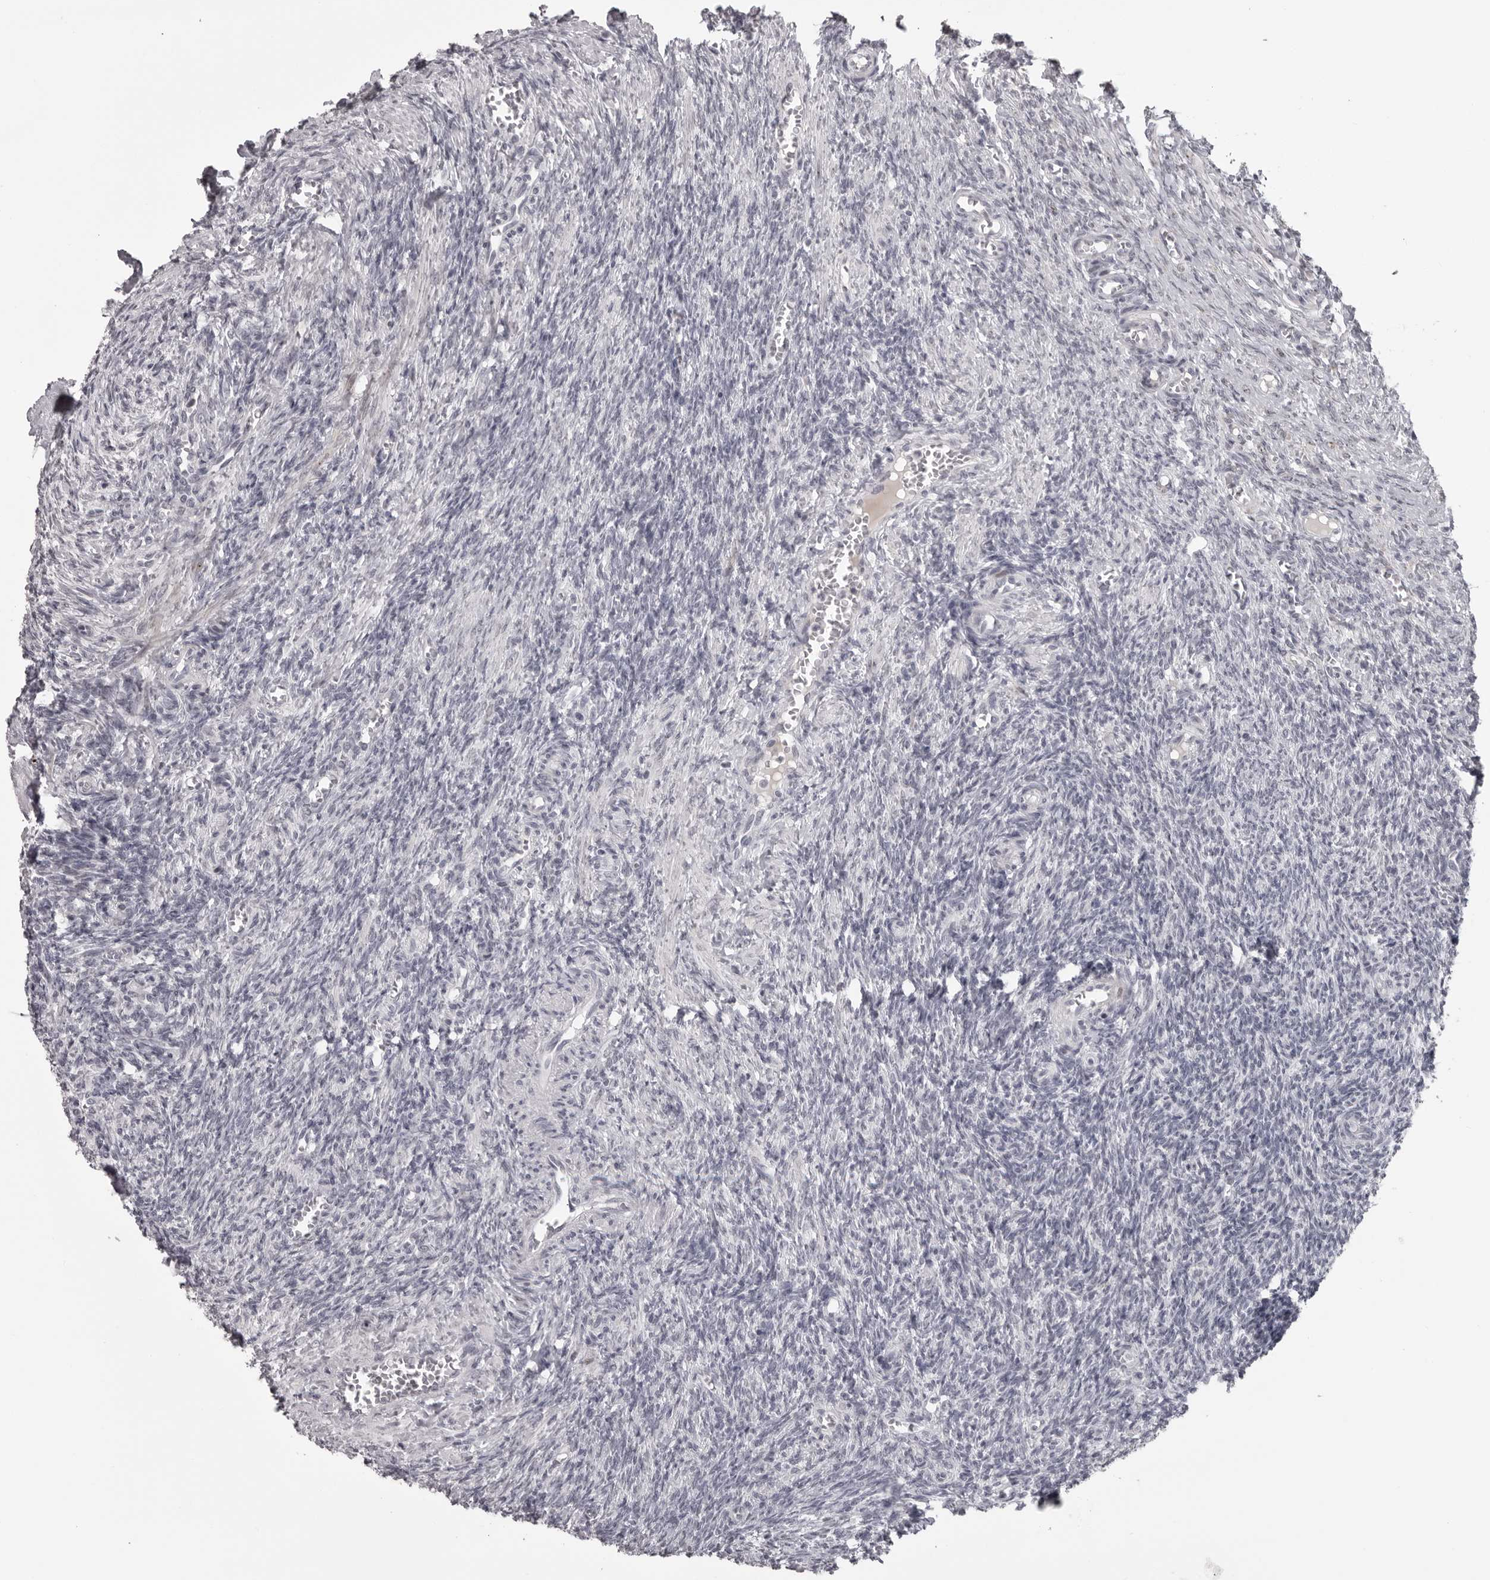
{"staining": {"intensity": "negative", "quantity": "none", "location": "none"}, "tissue": "ovary", "cell_type": "Ovarian stroma cells", "image_type": "normal", "snomed": [{"axis": "morphology", "description": "Normal tissue, NOS"}, {"axis": "topography", "description": "Ovary"}], "caption": "Micrograph shows no significant protein staining in ovarian stroma cells of unremarkable ovary. (DAB (3,3'-diaminobenzidine) immunohistochemistry, high magnification).", "gene": "HELZ", "patient": {"sex": "female", "age": 27}}